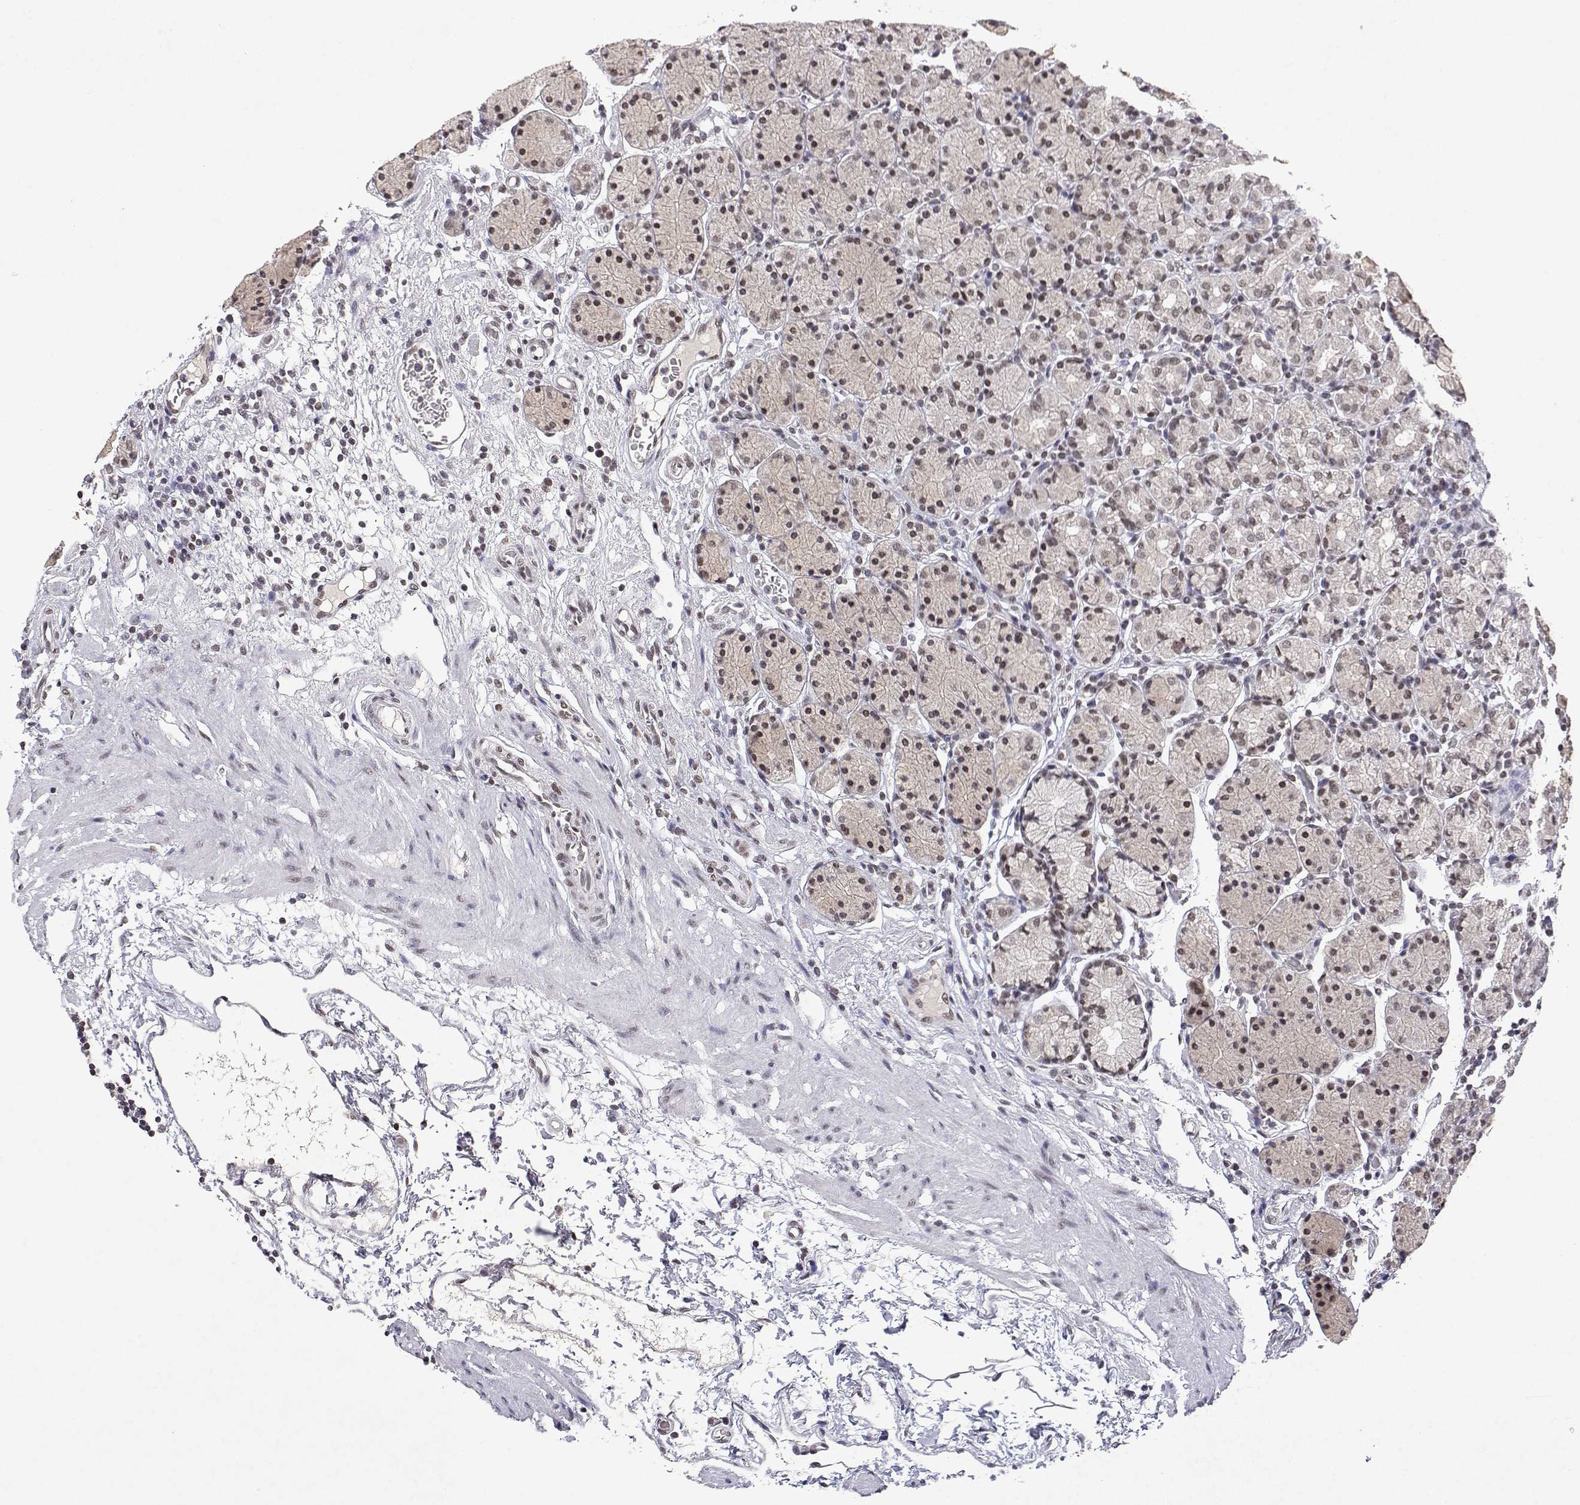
{"staining": {"intensity": "moderate", "quantity": "25%-75%", "location": "nuclear"}, "tissue": "stomach", "cell_type": "Glandular cells", "image_type": "normal", "snomed": [{"axis": "morphology", "description": "Normal tissue, NOS"}, {"axis": "topography", "description": "Stomach, upper"}, {"axis": "topography", "description": "Stomach"}], "caption": "Protein expression analysis of benign stomach displays moderate nuclear staining in about 25%-75% of glandular cells. The staining was performed using DAB to visualize the protein expression in brown, while the nuclei were stained in blue with hematoxylin (Magnification: 20x).", "gene": "XPC", "patient": {"sex": "male", "age": 62}}